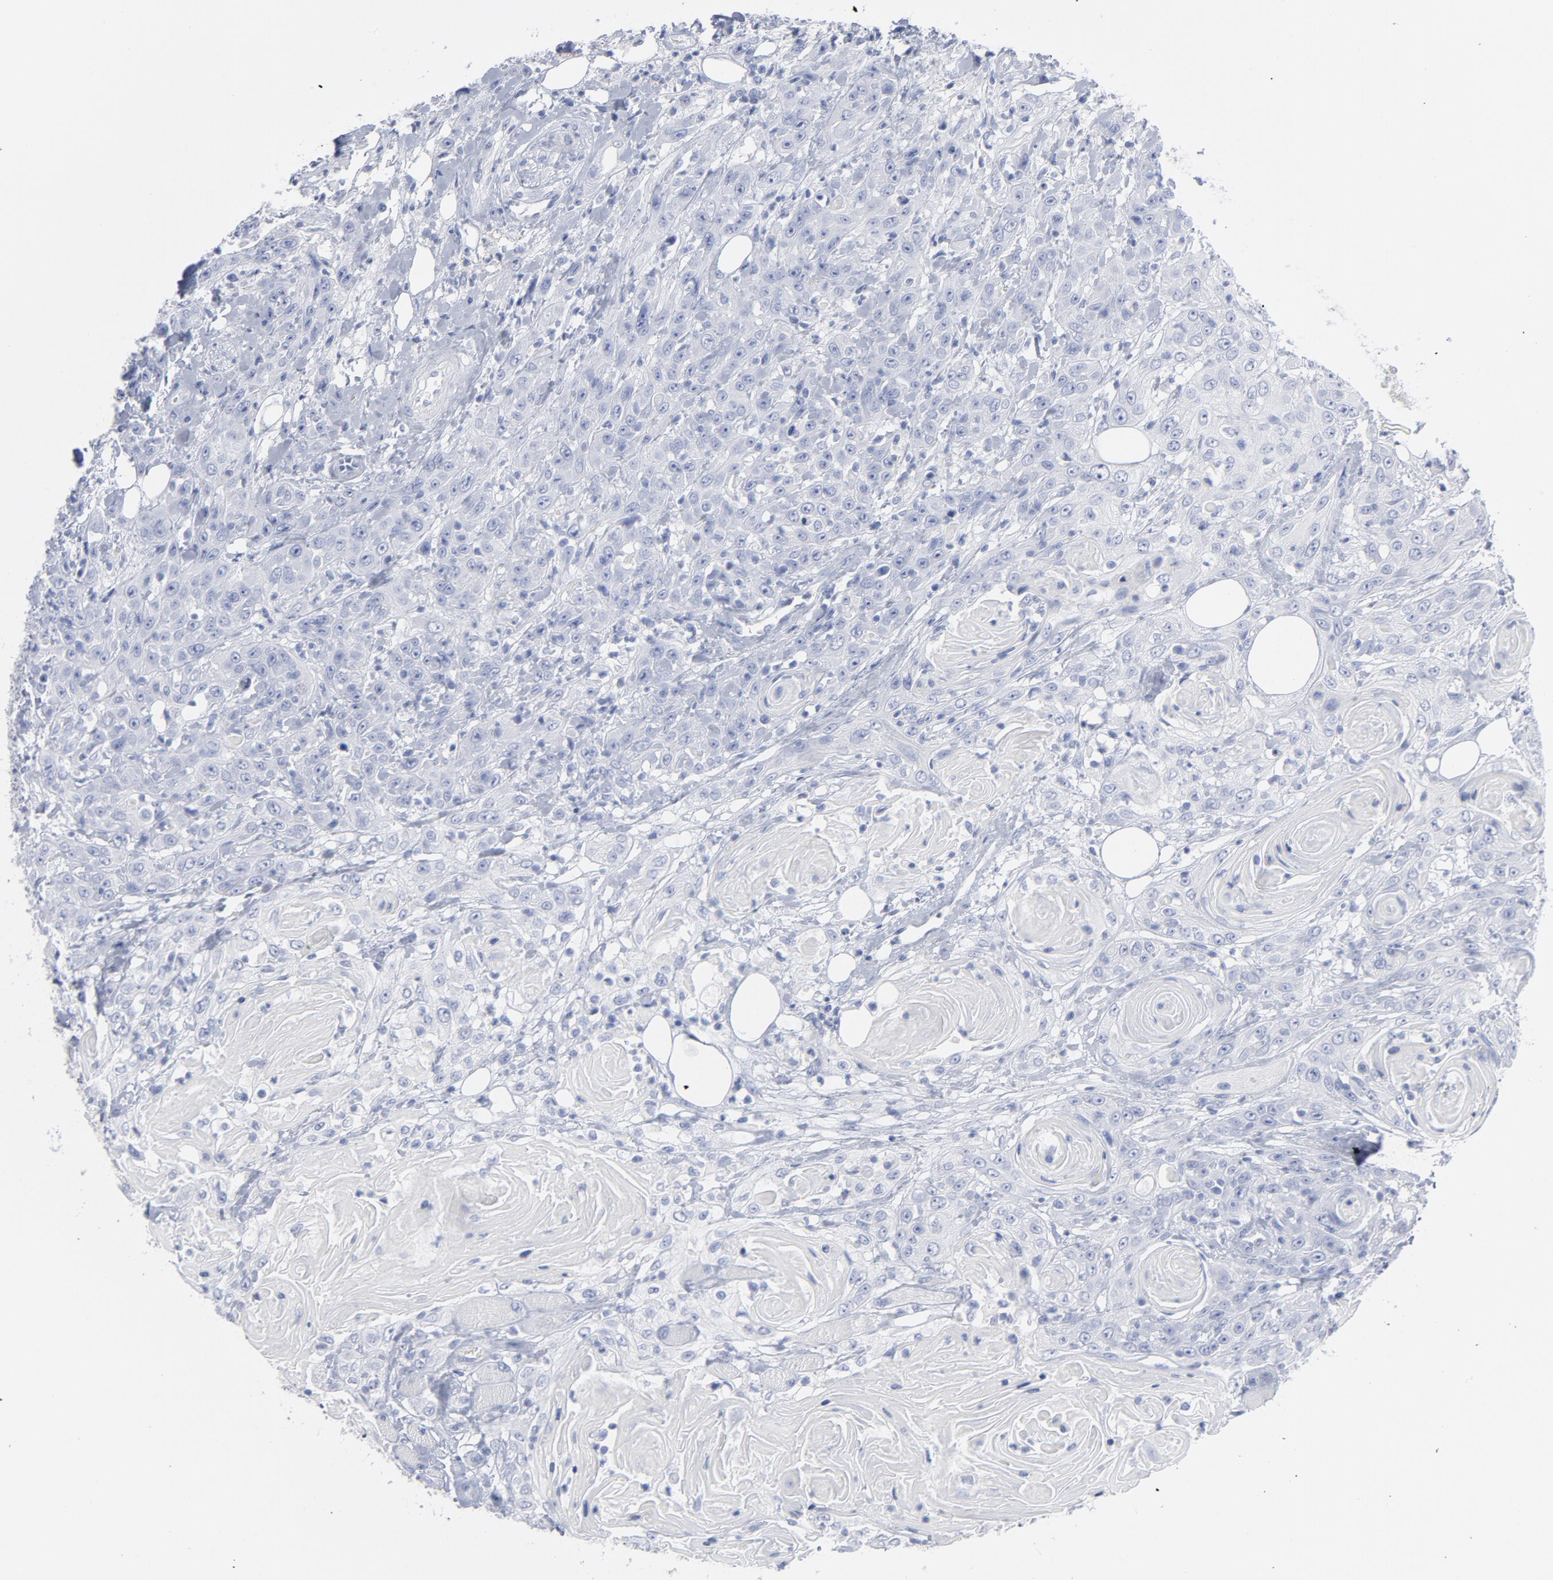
{"staining": {"intensity": "negative", "quantity": "none", "location": "none"}, "tissue": "head and neck cancer", "cell_type": "Tumor cells", "image_type": "cancer", "snomed": [{"axis": "morphology", "description": "Squamous cell carcinoma, NOS"}, {"axis": "topography", "description": "Head-Neck"}], "caption": "This is an IHC photomicrograph of head and neck squamous cell carcinoma. There is no staining in tumor cells.", "gene": "P2RY8", "patient": {"sex": "female", "age": 84}}